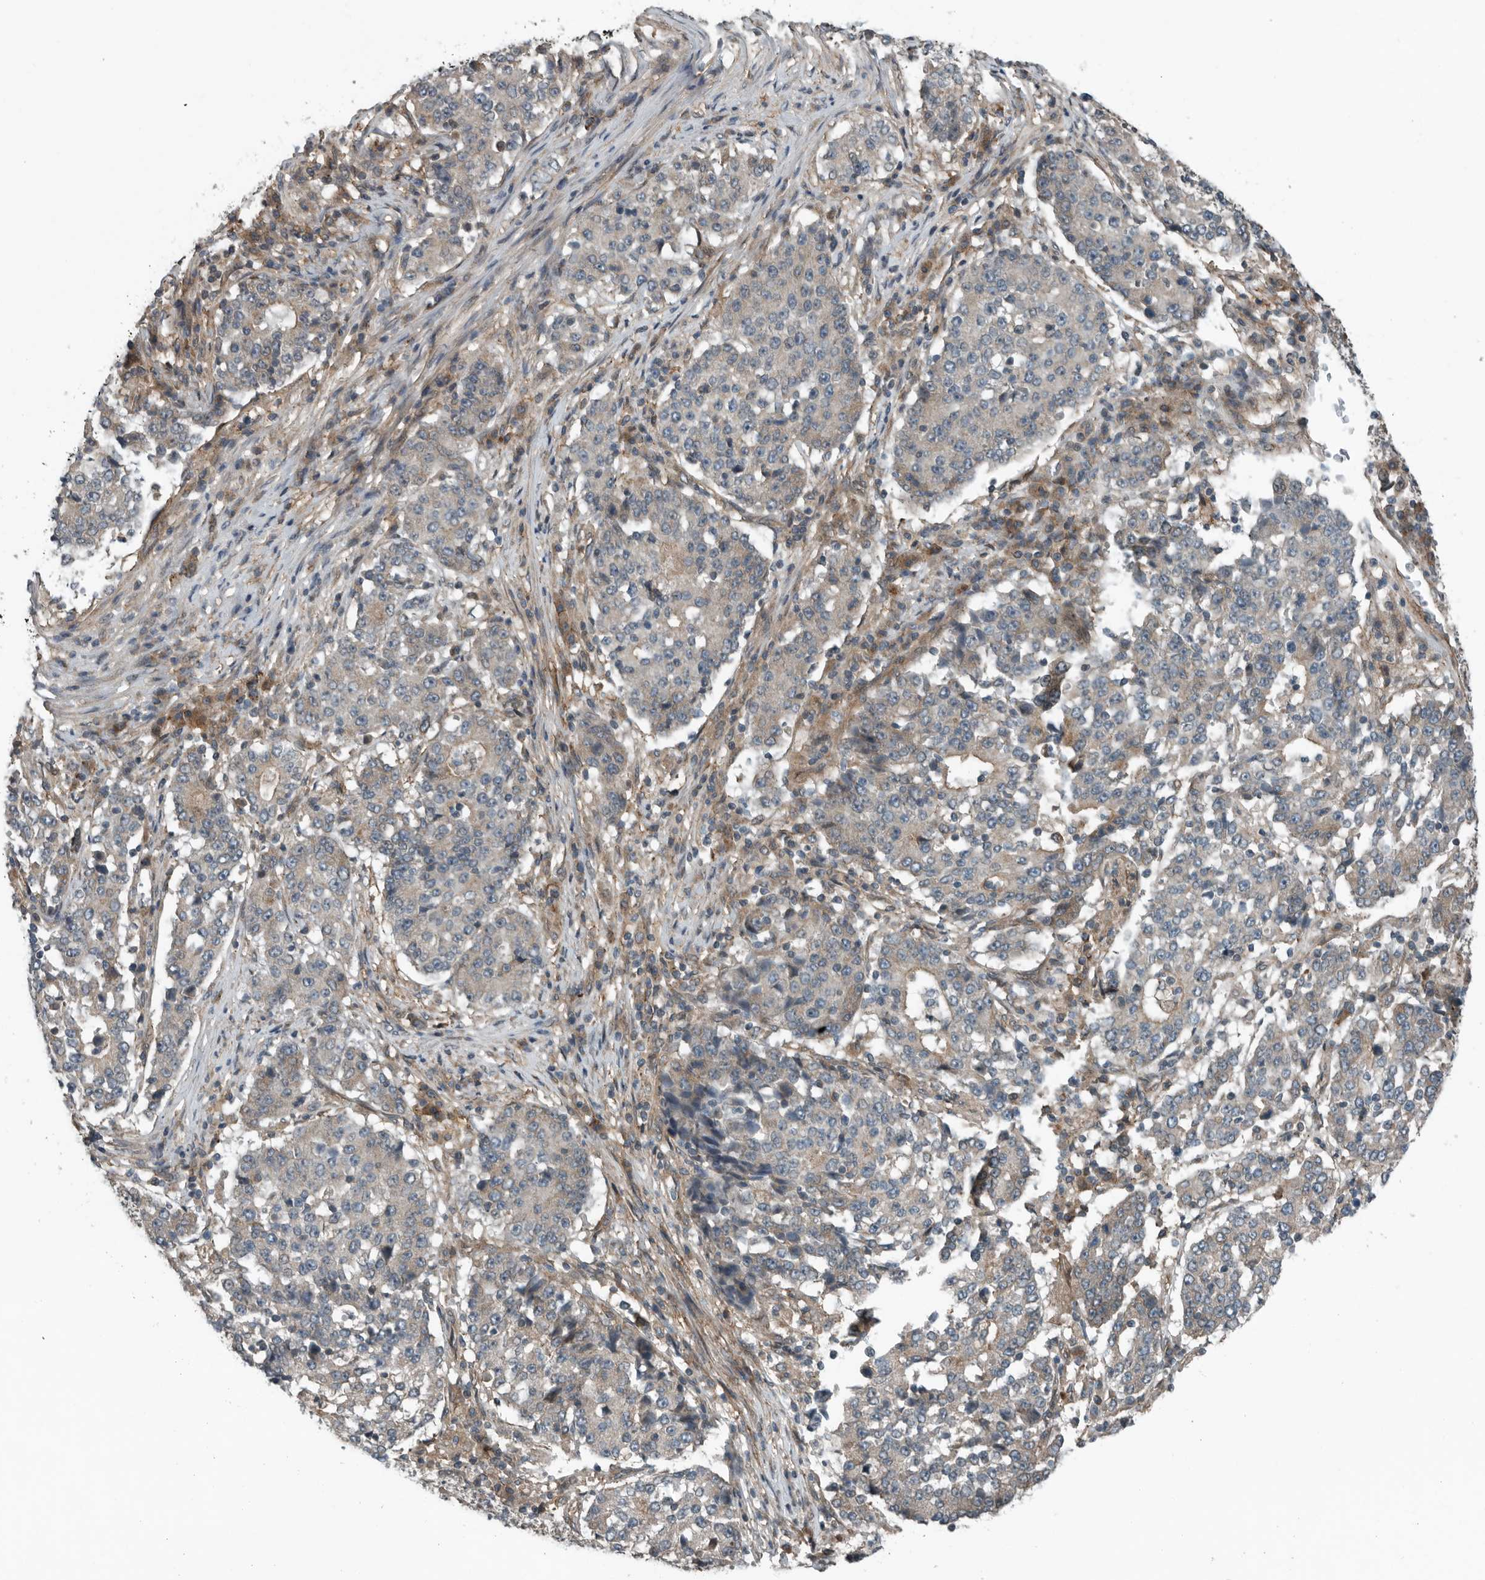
{"staining": {"intensity": "weak", "quantity": "<25%", "location": "cytoplasmic/membranous"}, "tissue": "stomach cancer", "cell_type": "Tumor cells", "image_type": "cancer", "snomed": [{"axis": "morphology", "description": "Adenocarcinoma, NOS"}, {"axis": "topography", "description": "Stomach"}], "caption": "High magnification brightfield microscopy of stomach adenocarcinoma stained with DAB (brown) and counterstained with hematoxylin (blue): tumor cells show no significant expression.", "gene": "AMFR", "patient": {"sex": "male", "age": 59}}